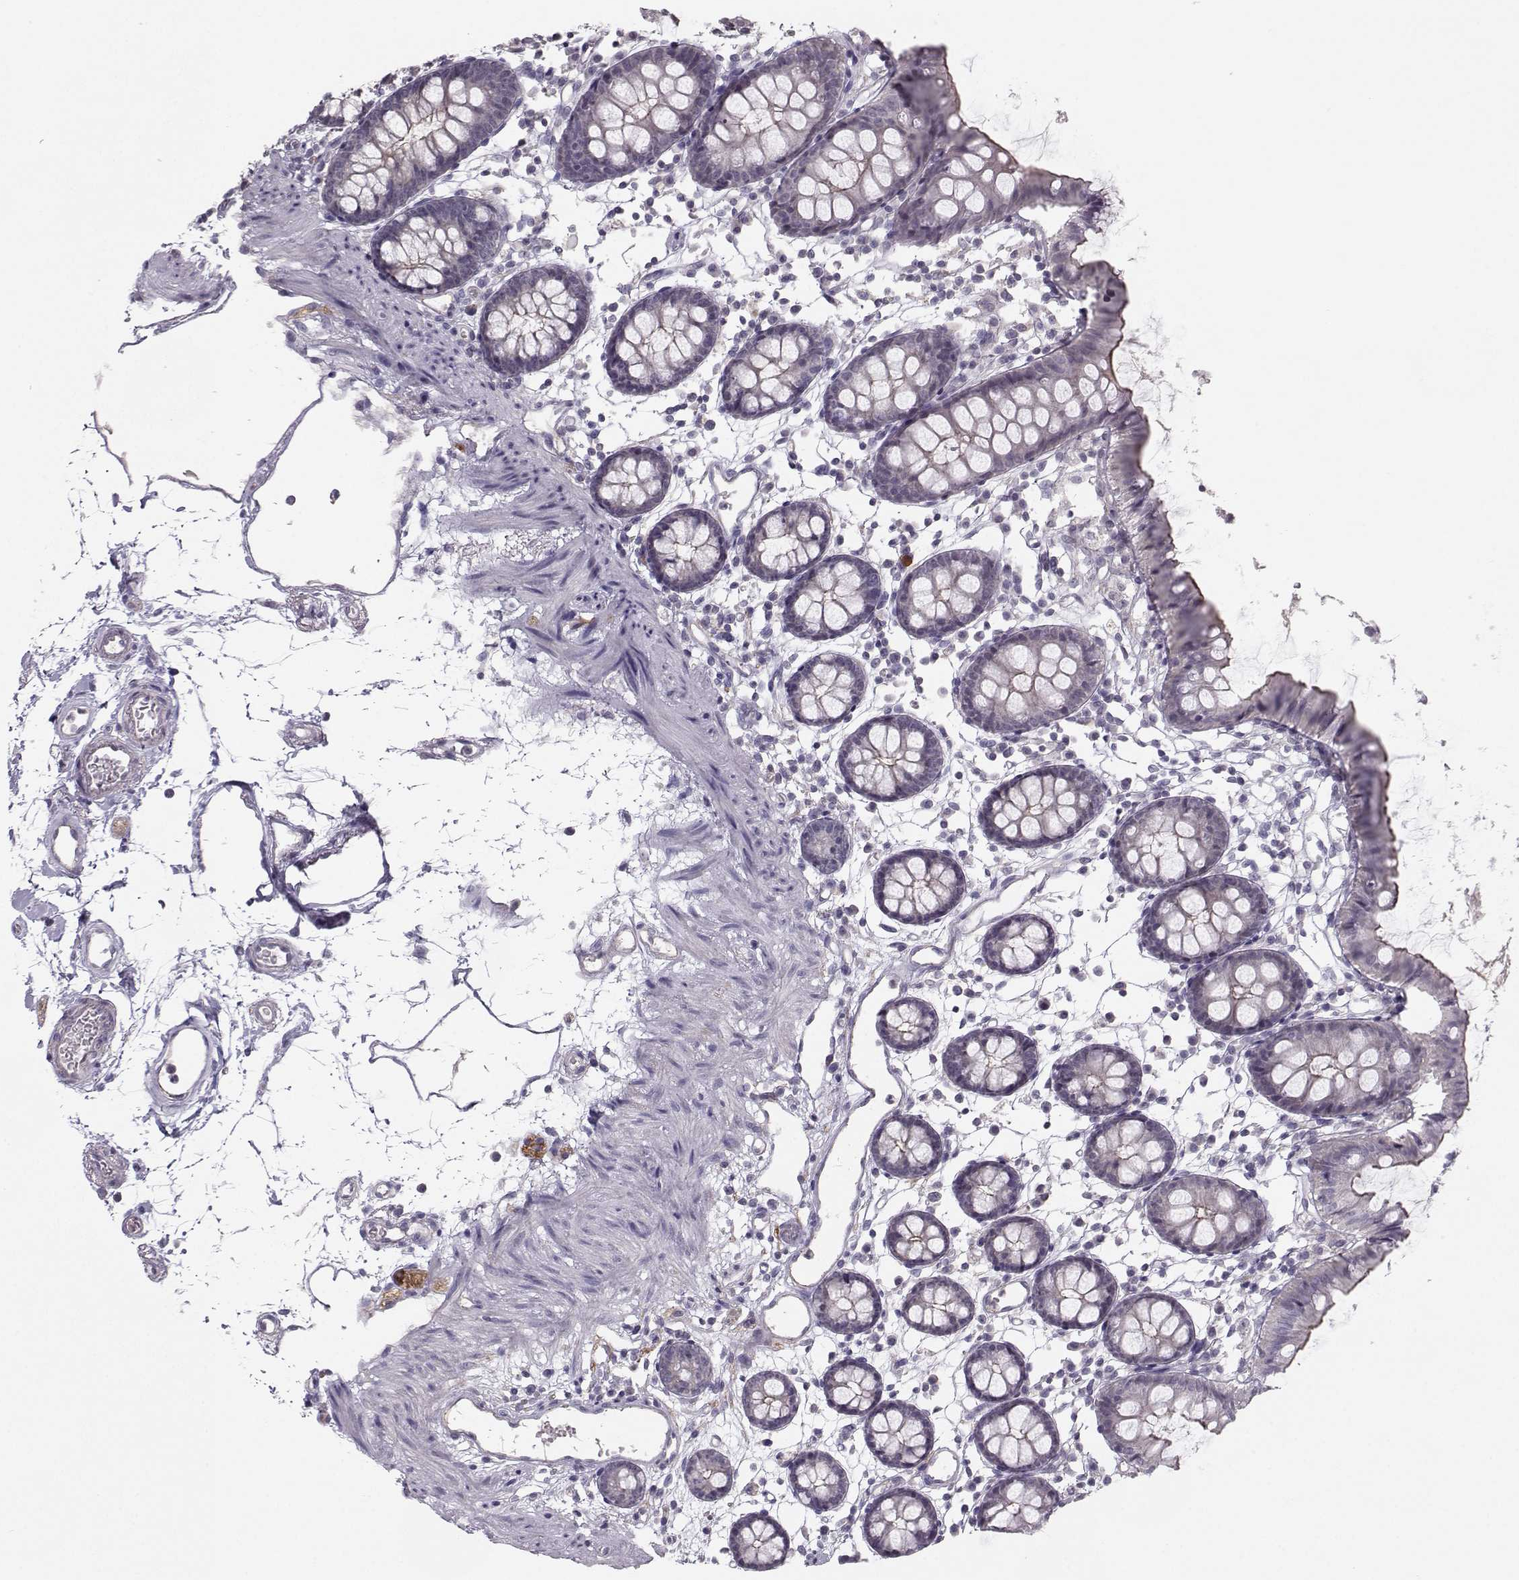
{"staining": {"intensity": "negative", "quantity": "none", "location": "none"}, "tissue": "colon", "cell_type": "Endothelial cells", "image_type": "normal", "snomed": [{"axis": "morphology", "description": "Normal tissue, NOS"}, {"axis": "topography", "description": "Colon"}], "caption": "Endothelial cells are negative for brown protein staining in normal colon. (DAB IHC, high magnification).", "gene": "MAST1", "patient": {"sex": "female", "age": 84}}